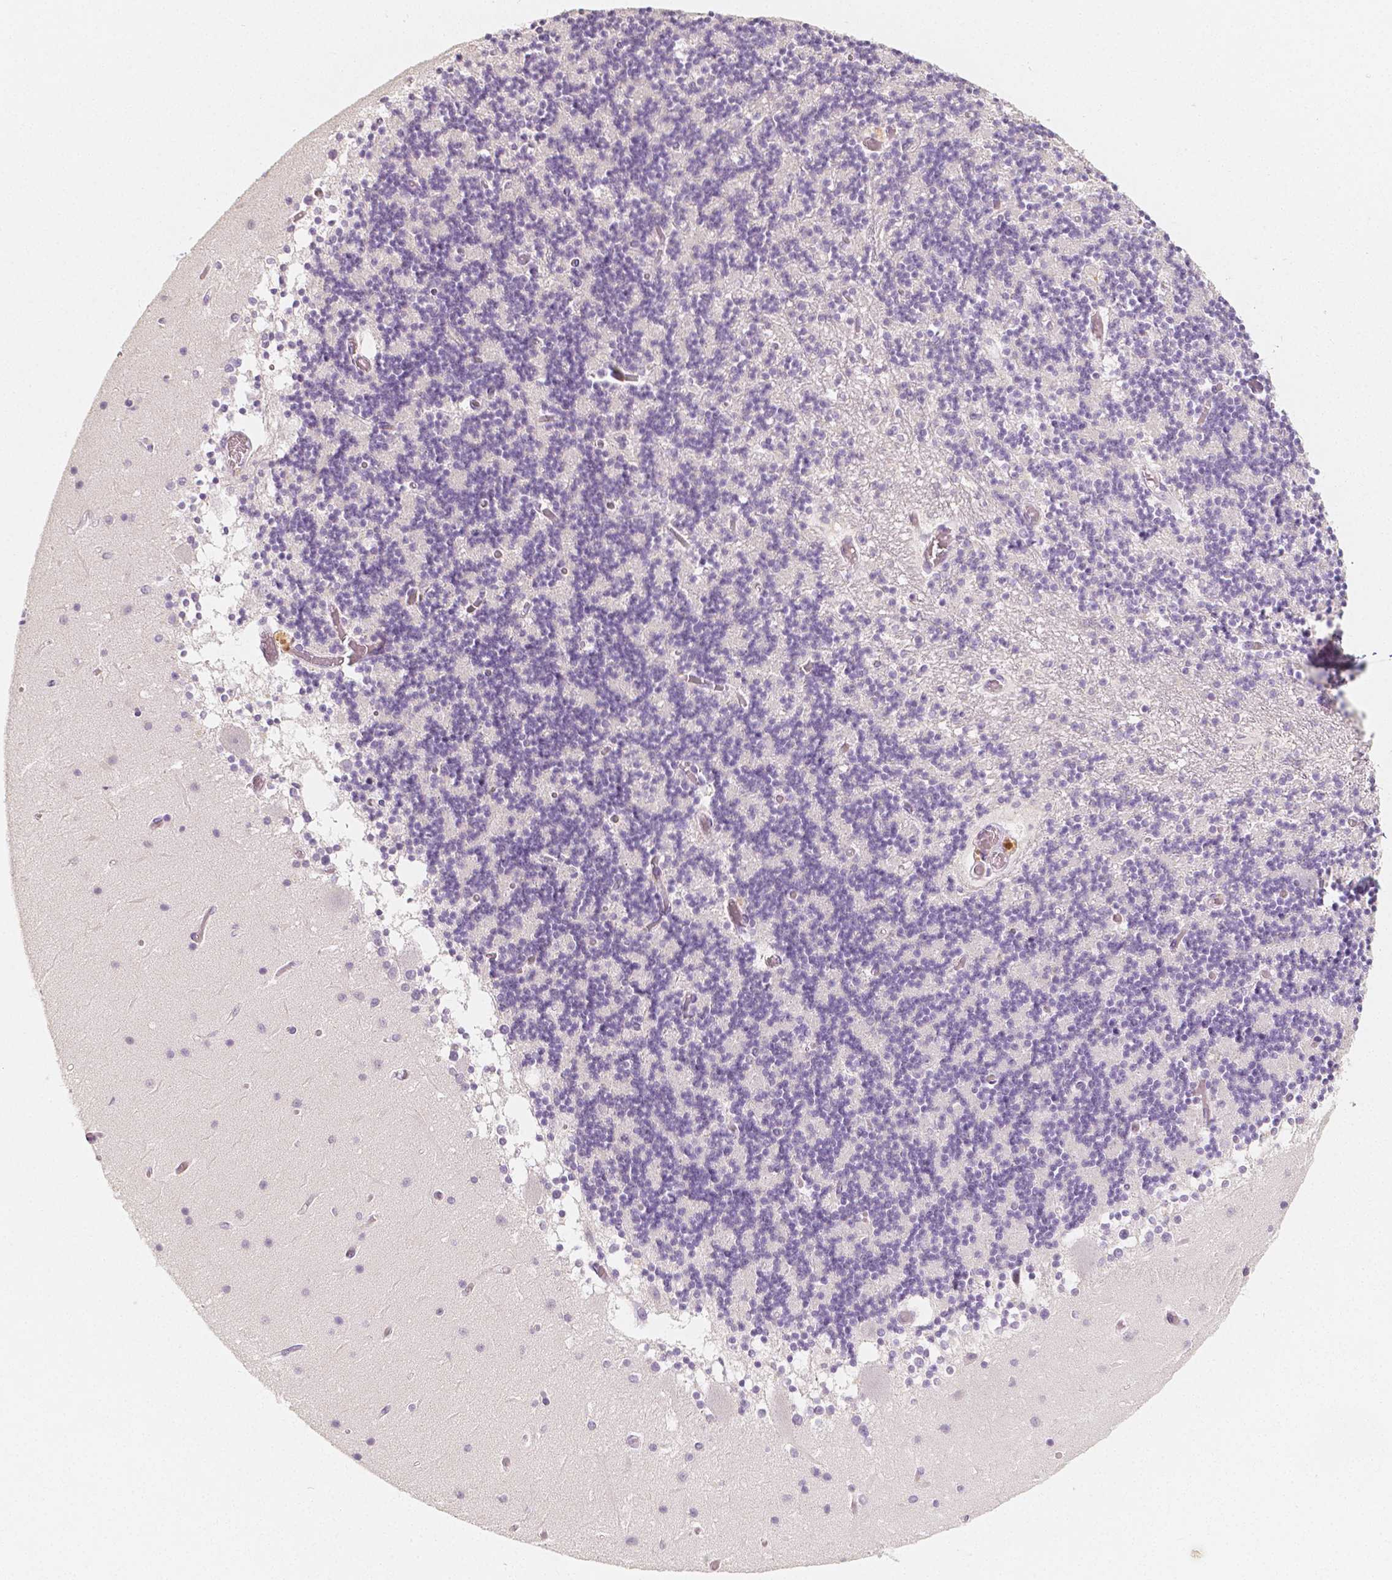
{"staining": {"intensity": "negative", "quantity": "none", "location": "none"}, "tissue": "cerebellum", "cell_type": "Cells in granular layer", "image_type": "normal", "snomed": [{"axis": "morphology", "description": "Normal tissue, NOS"}, {"axis": "topography", "description": "Cerebellum"}], "caption": "Cells in granular layer show no significant expression in unremarkable cerebellum. Nuclei are stained in blue.", "gene": "HNF1B", "patient": {"sex": "female", "age": 28}}